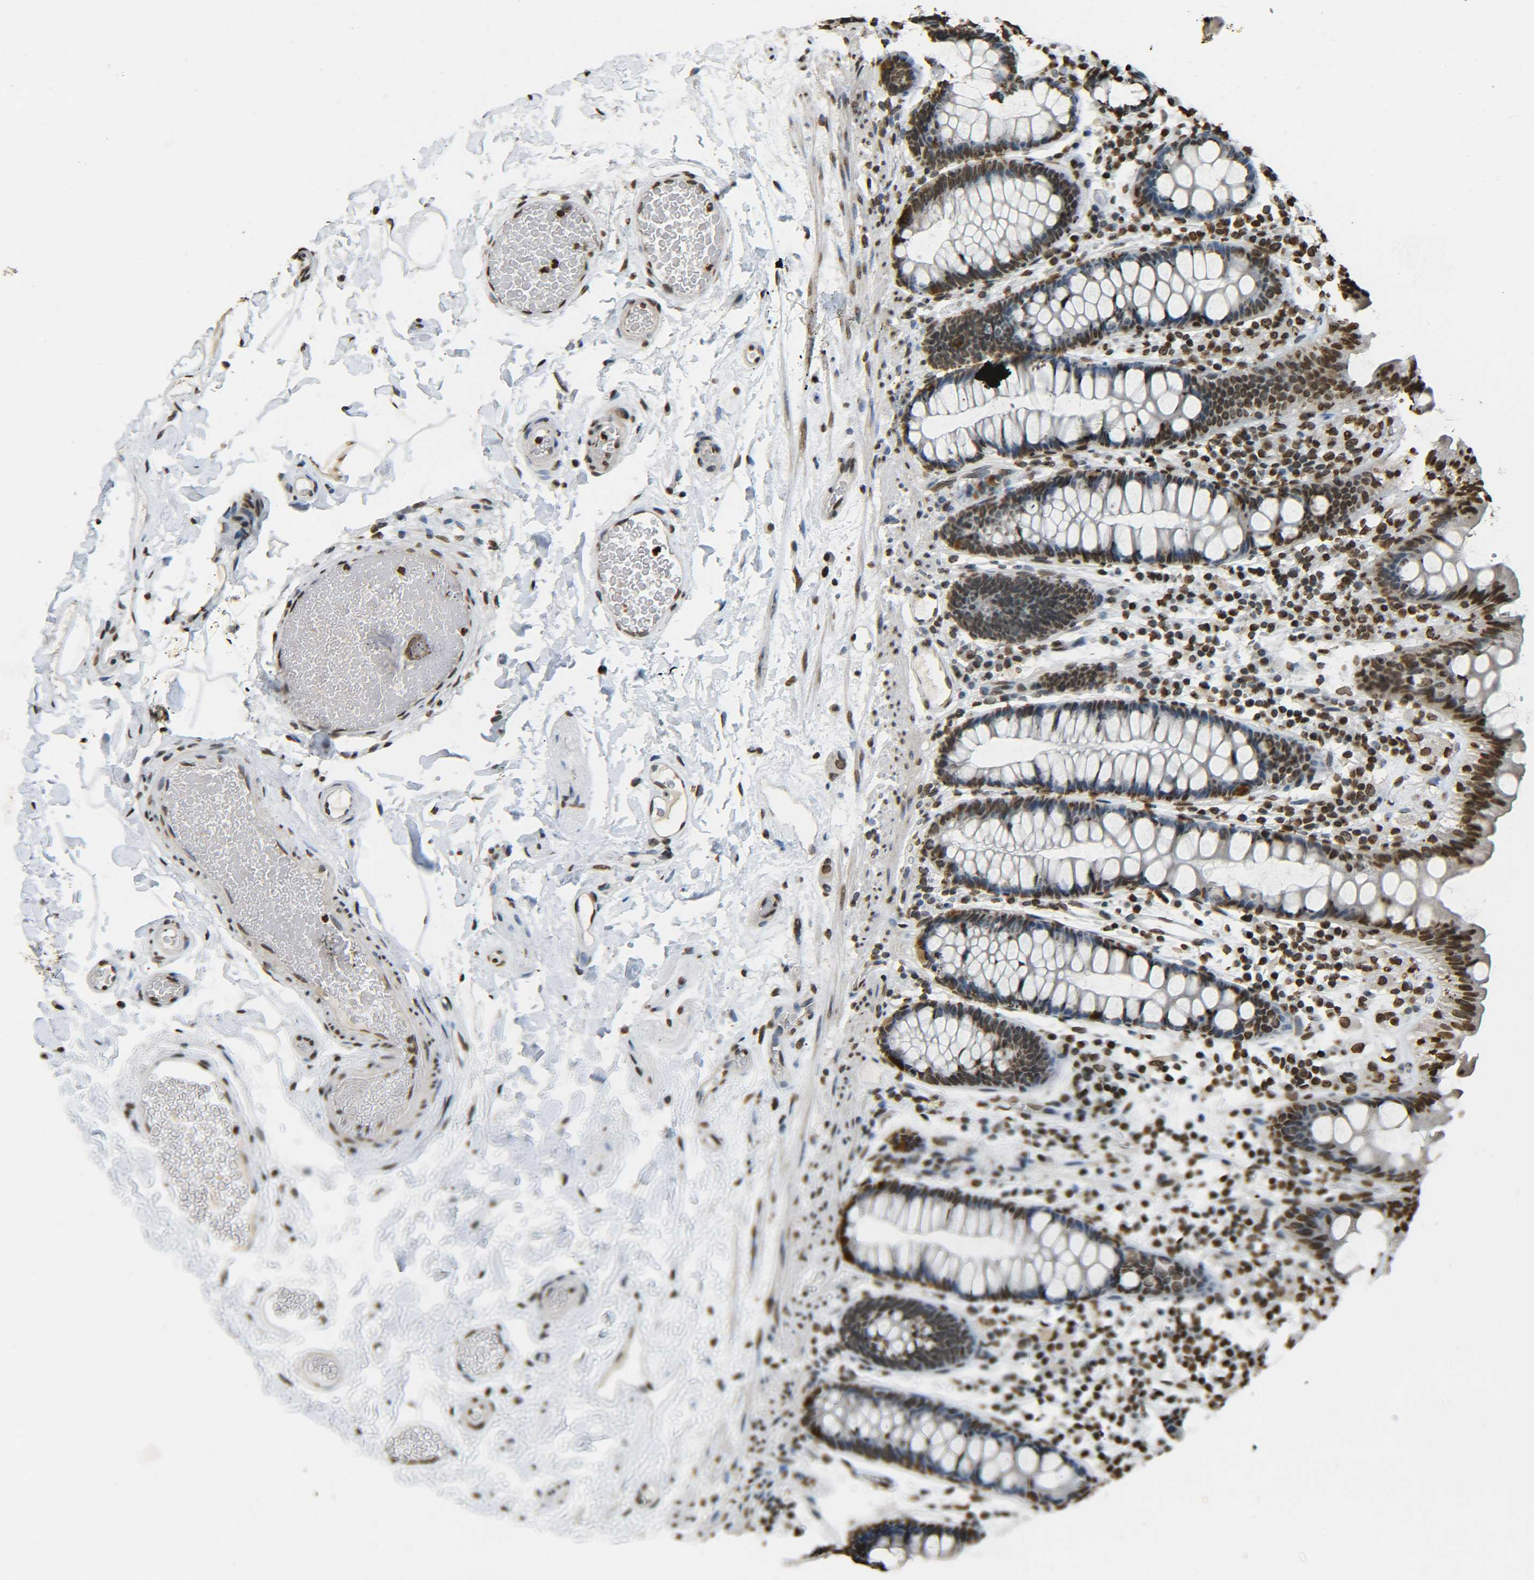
{"staining": {"intensity": "moderate", "quantity": "25%-75%", "location": "nuclear"}, "tissue": "colon", "cell_type": "Endothelial cells", "image_type": "normal", "snomed": [{"axis": "morphology", "description": "Normal tissue, NOS"}, {"axis": "topography", "description": "Colon"}], "caption": "High-magnification brightfield microscopy of normal colon stained with DAB (3,3'-diaminobenzidine) (brown) and counterstained with hematoxylin (blue). endothelial cells exhibit moderate nuclear expression is present in approximately25%-75% of cells. (Stains: DAB (3,3'-diaminobenzidine) in brown, nuclei in blue, Microscopy: brightfield microscopy at high magnification).", "gene": "H4C16", "patient": {"sex": "female", "age": 80}}